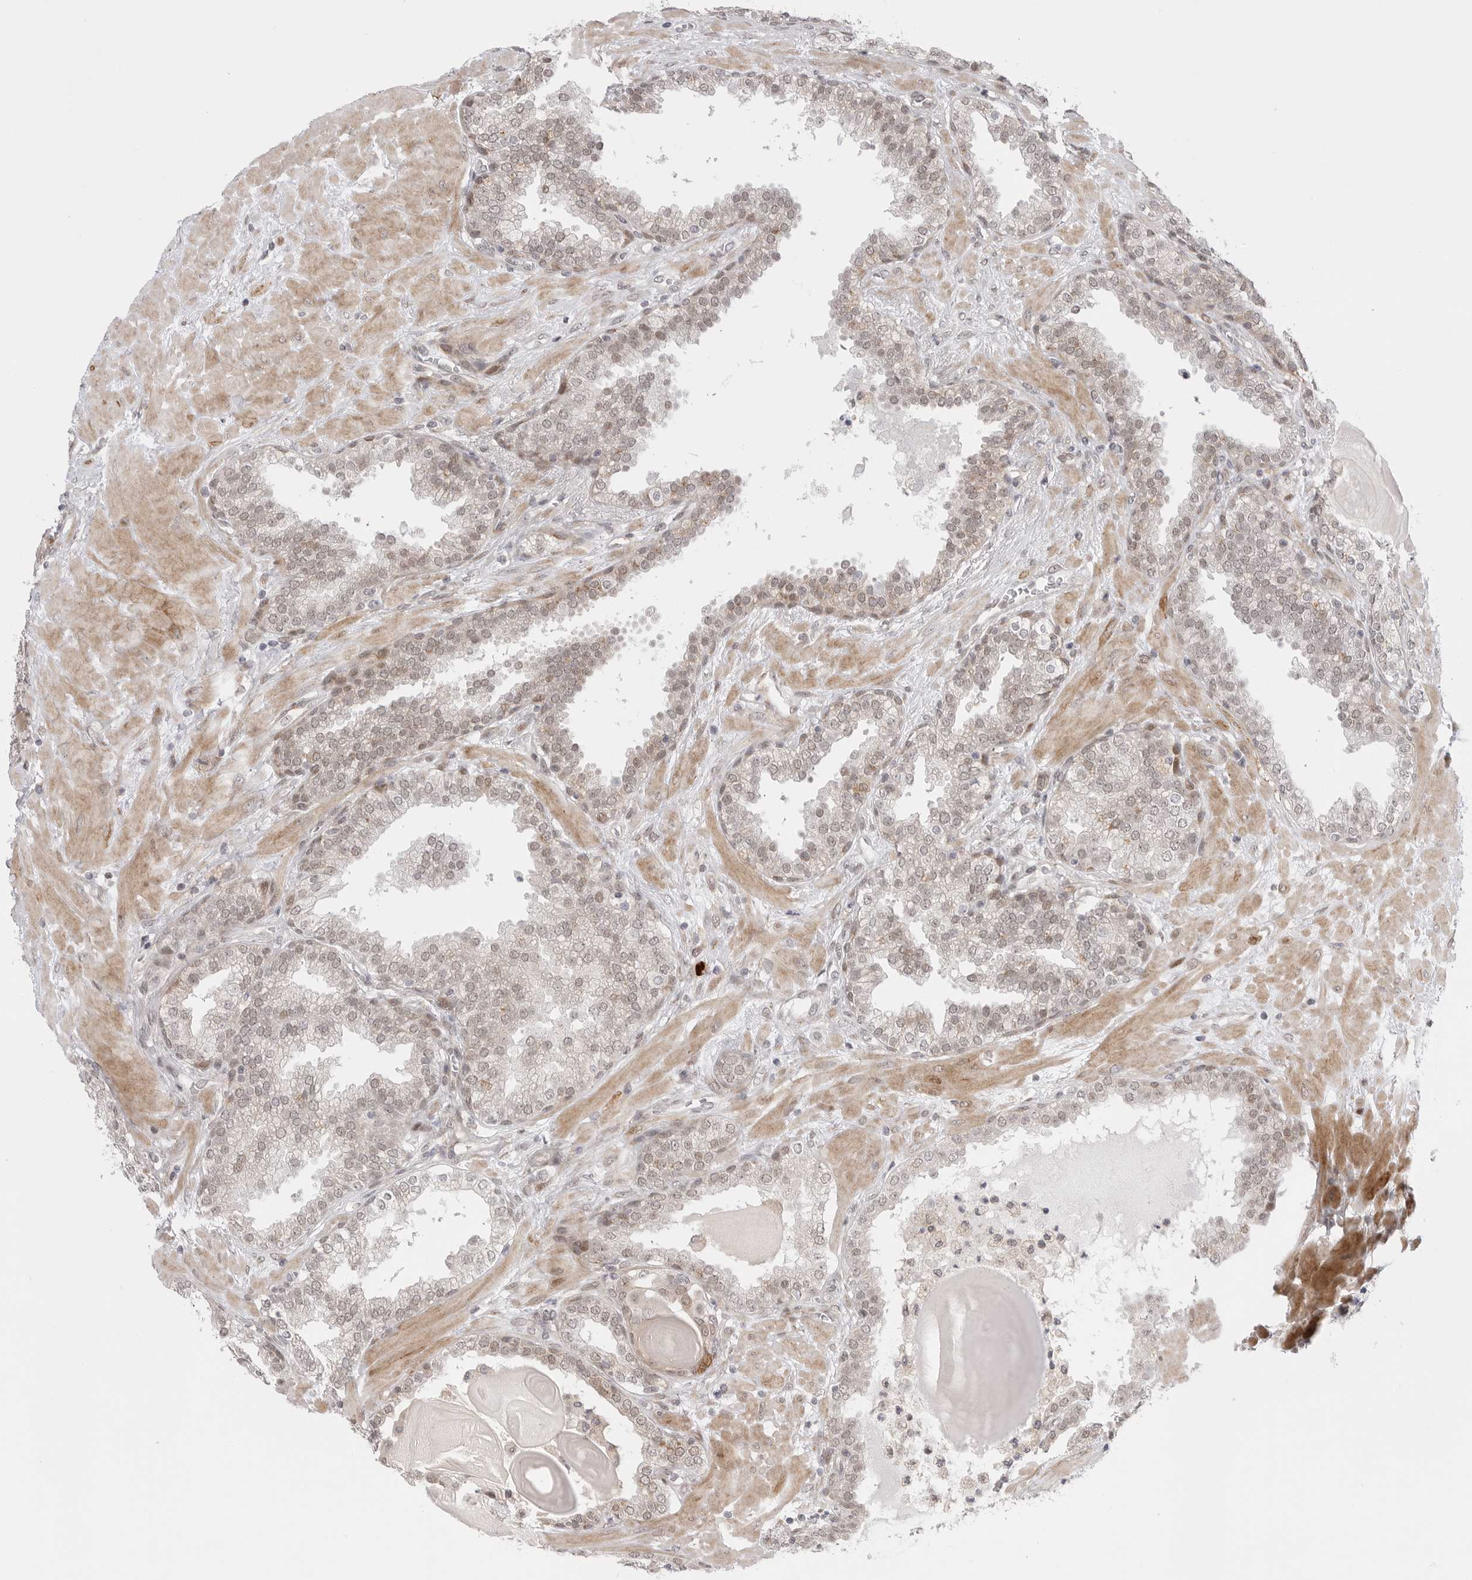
{"staining": {"intensity": "weak", "quantity": ">75%", "location": "cytoplasmic/membranous,nuclear"}, "tissue": "prostate", "cell_type": "Glandular cells", "image_type": "normal", "snomed": [{"axis": "morphology", "description": "Normal tissue, NOS"}, {"axis": "topography", "description": "Prostate"}], "caption": "Immunohistochemical staining of unremarkable prostate reveals low levels of weak cytoplasmic/membranous,nuclear expression in about >75% of glandular cells. The staining is performed using DAB (3,3'-diaminobenzidine) brown chromogen to label protein expression. The nuclei are counter-stained blue using hematoxylin.", "gene": "GGT6", "patient": {"sex": "male", "age": 51}}